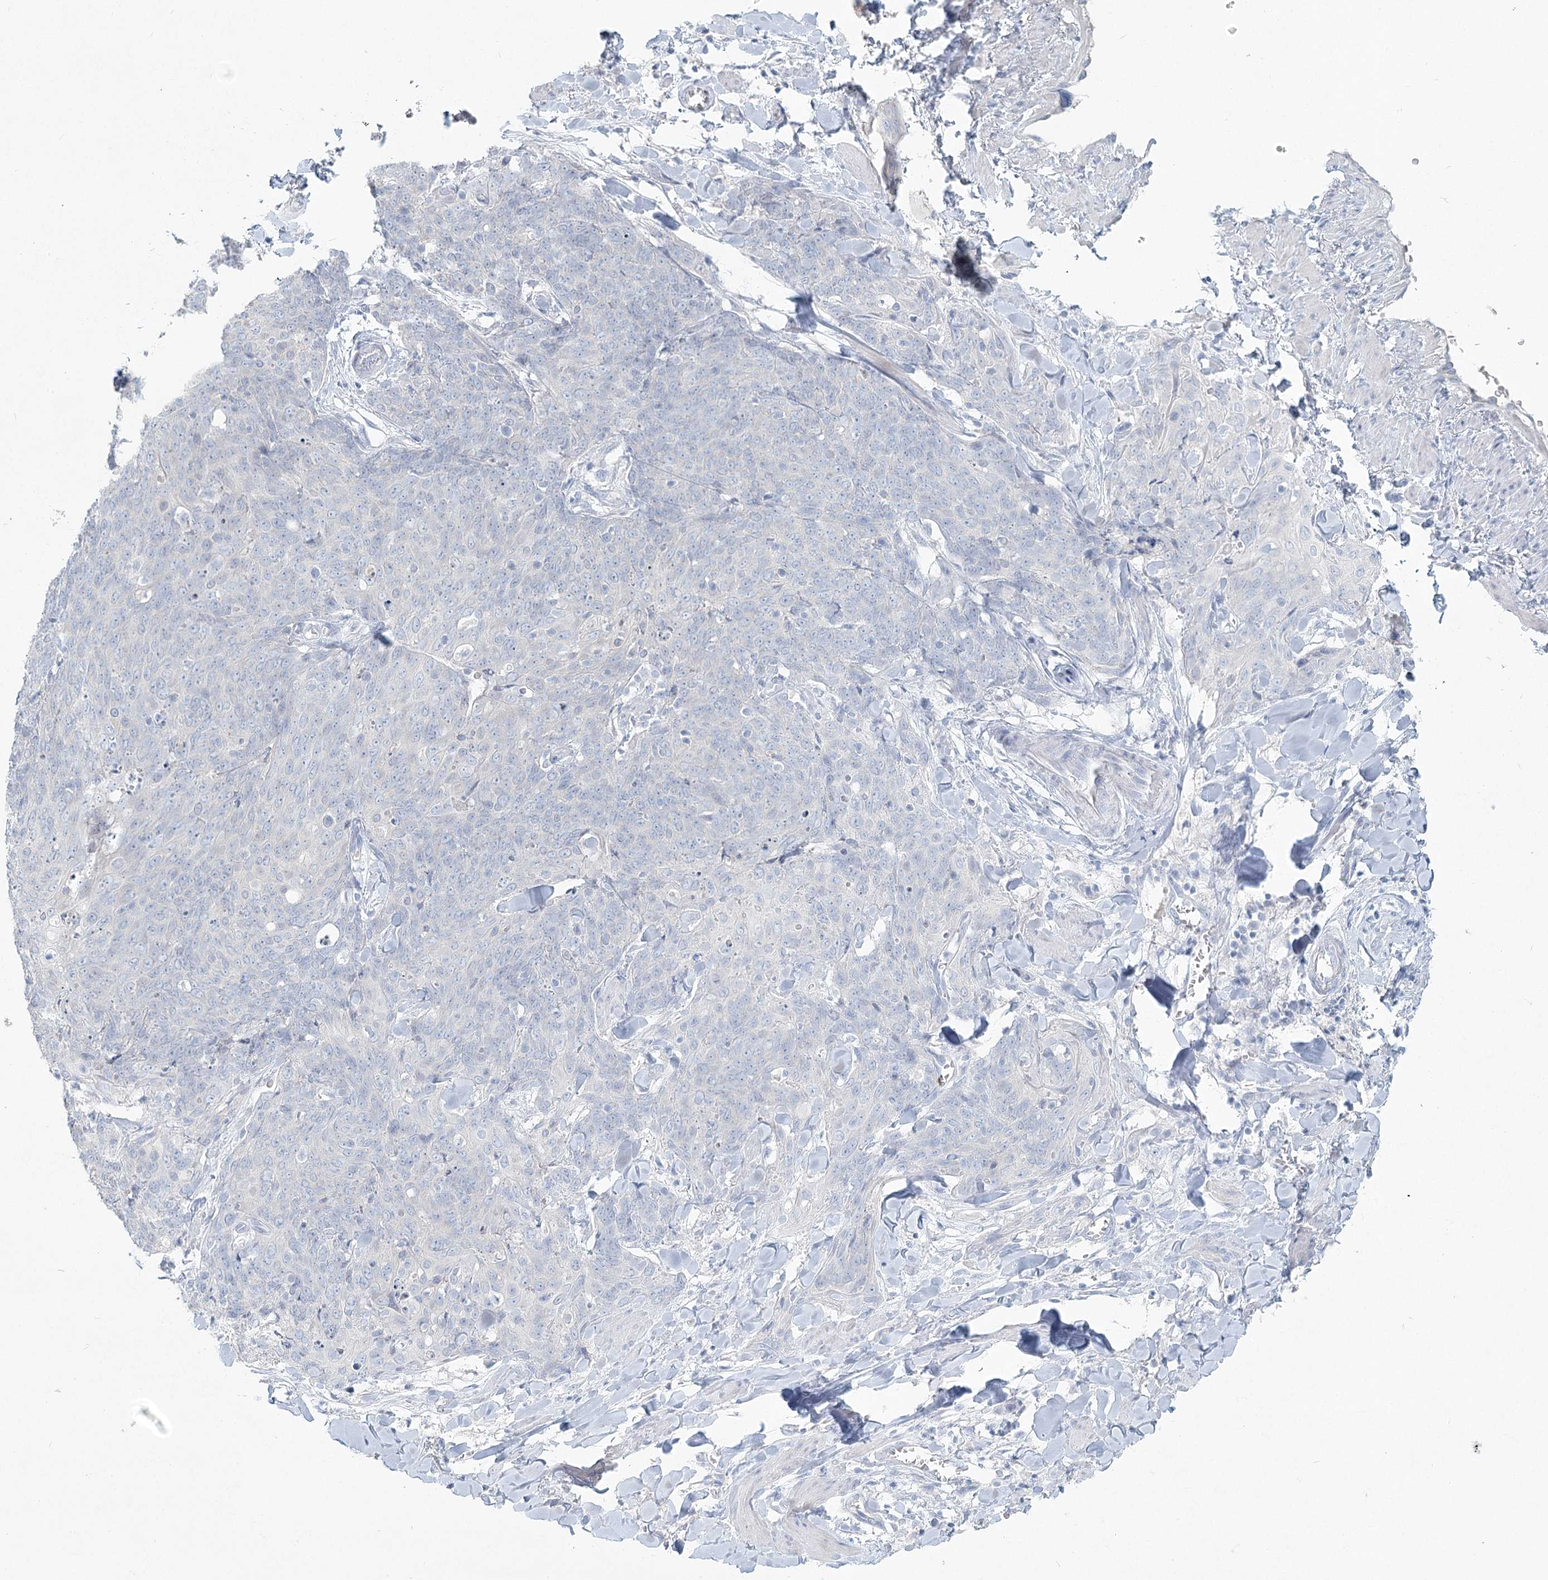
{"staining": {"intensity": "negative", "quantity": "none", "location": "none"}, "tissue": "skin cancer", "cell_type": "Tumor cells", "image_type": "cancer", "snomed": [{"axis": "morphology", "description": "Squamous cell carcinoma, NOS"}, {"axis": "topography", "description": "Skin"}, {"axis": "topography", "description": "Vulva"}], "caption": "This is an IHC micrograph of skin cancer (squamous cell carcinoma). There is no positivity in tumor cells.", "gene": "LRP2BP", "patient": {"sex": "female", "age": 85}}